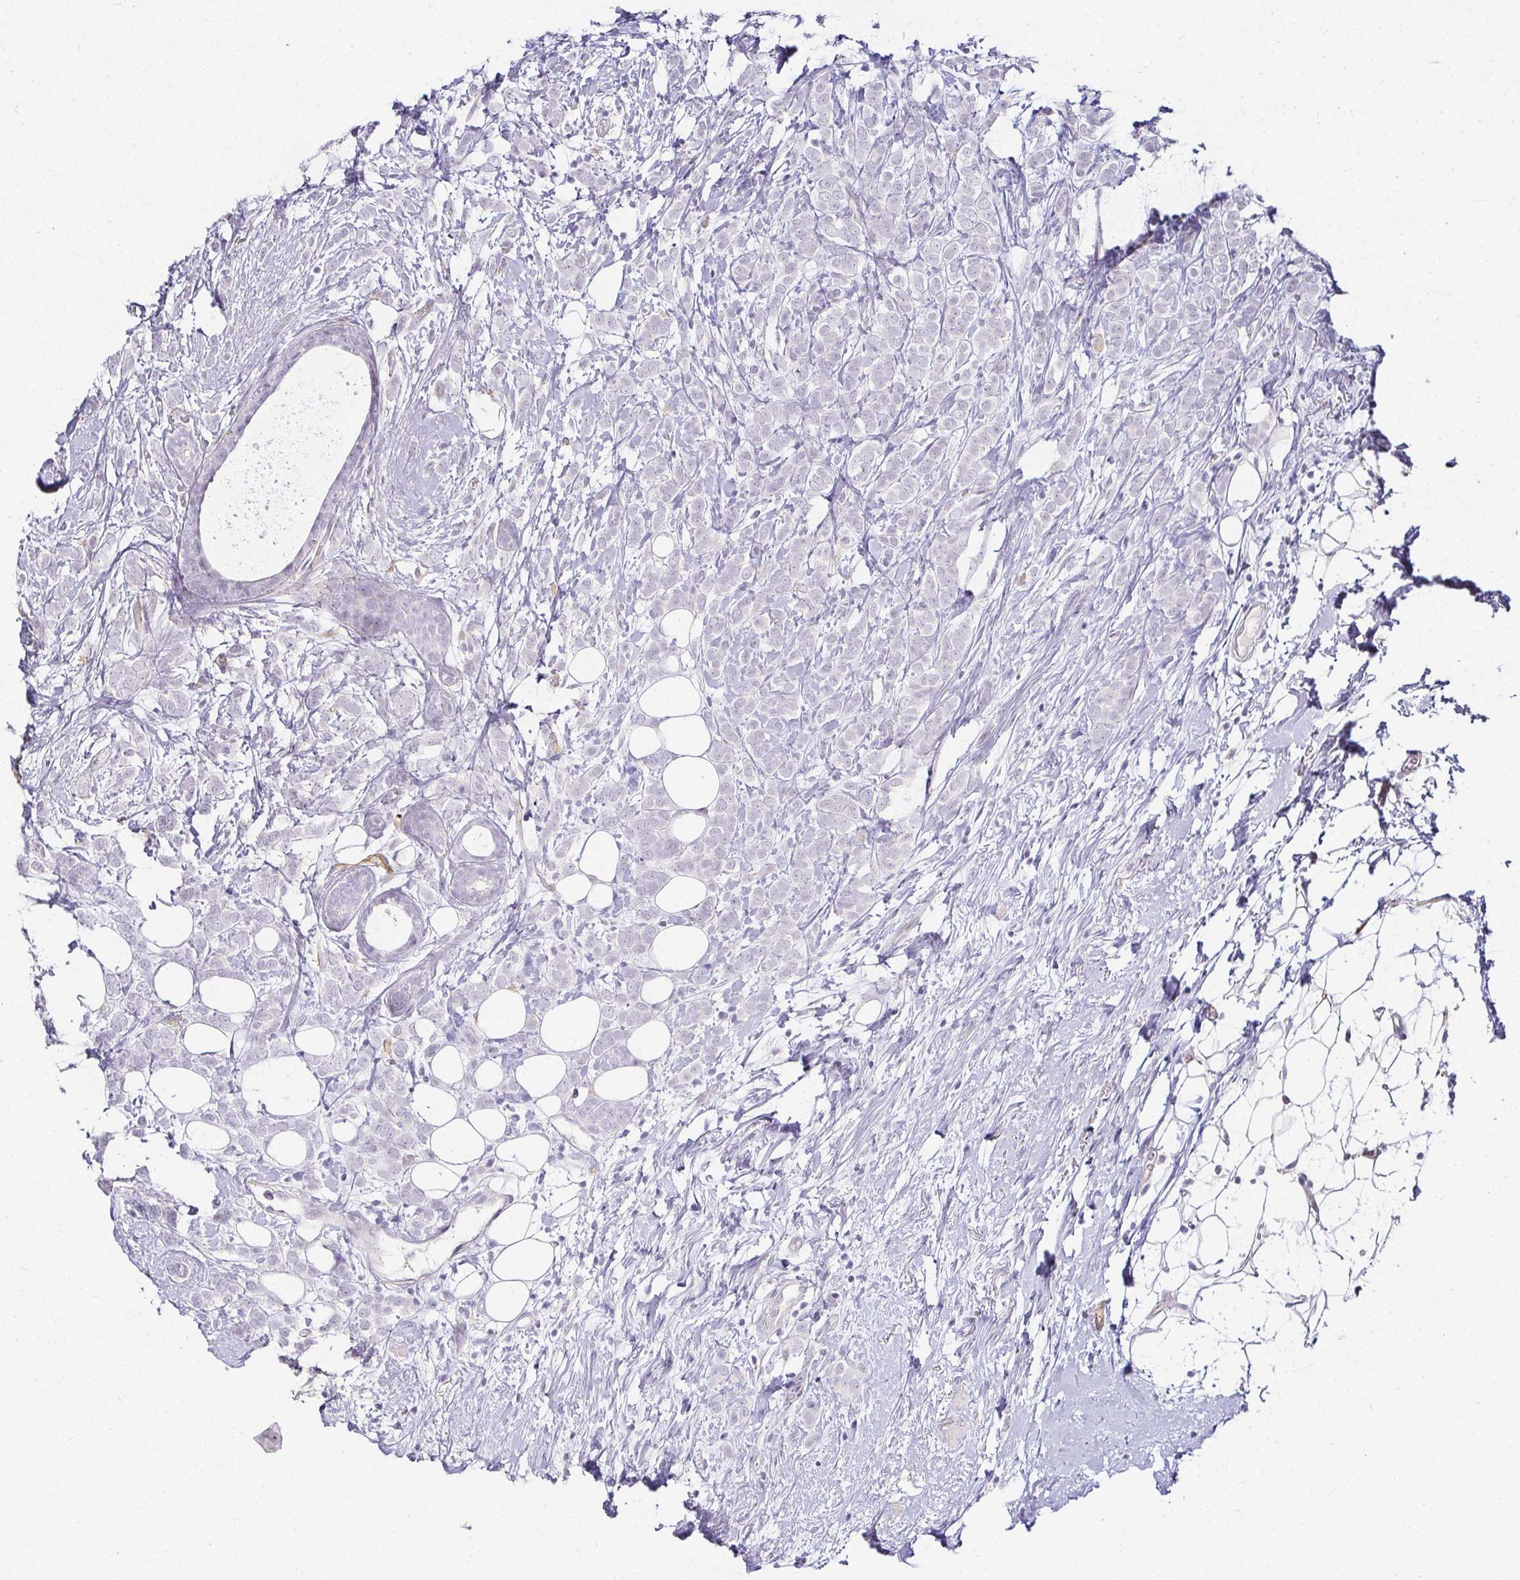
{"staining": {"intensity": "negative", "quantity": "none", "location": "none"}, "tissue": "breast cancer", "cell_type": "Tumor cells", "image_type": "cancer", "snomed": [{"axis": "morphology", "description": "Lobular carcinoma"}, {"axis": "topography", "description": "Breast"}], "caption": "DAB (3,3'-diaminobenzidine) immunohistochemical staining of breast cancer (lobular carcinoma) displays no significant staining in tumor cells.", "gene": "ACAN", "patient": {"sex": "female", "age": 49}}